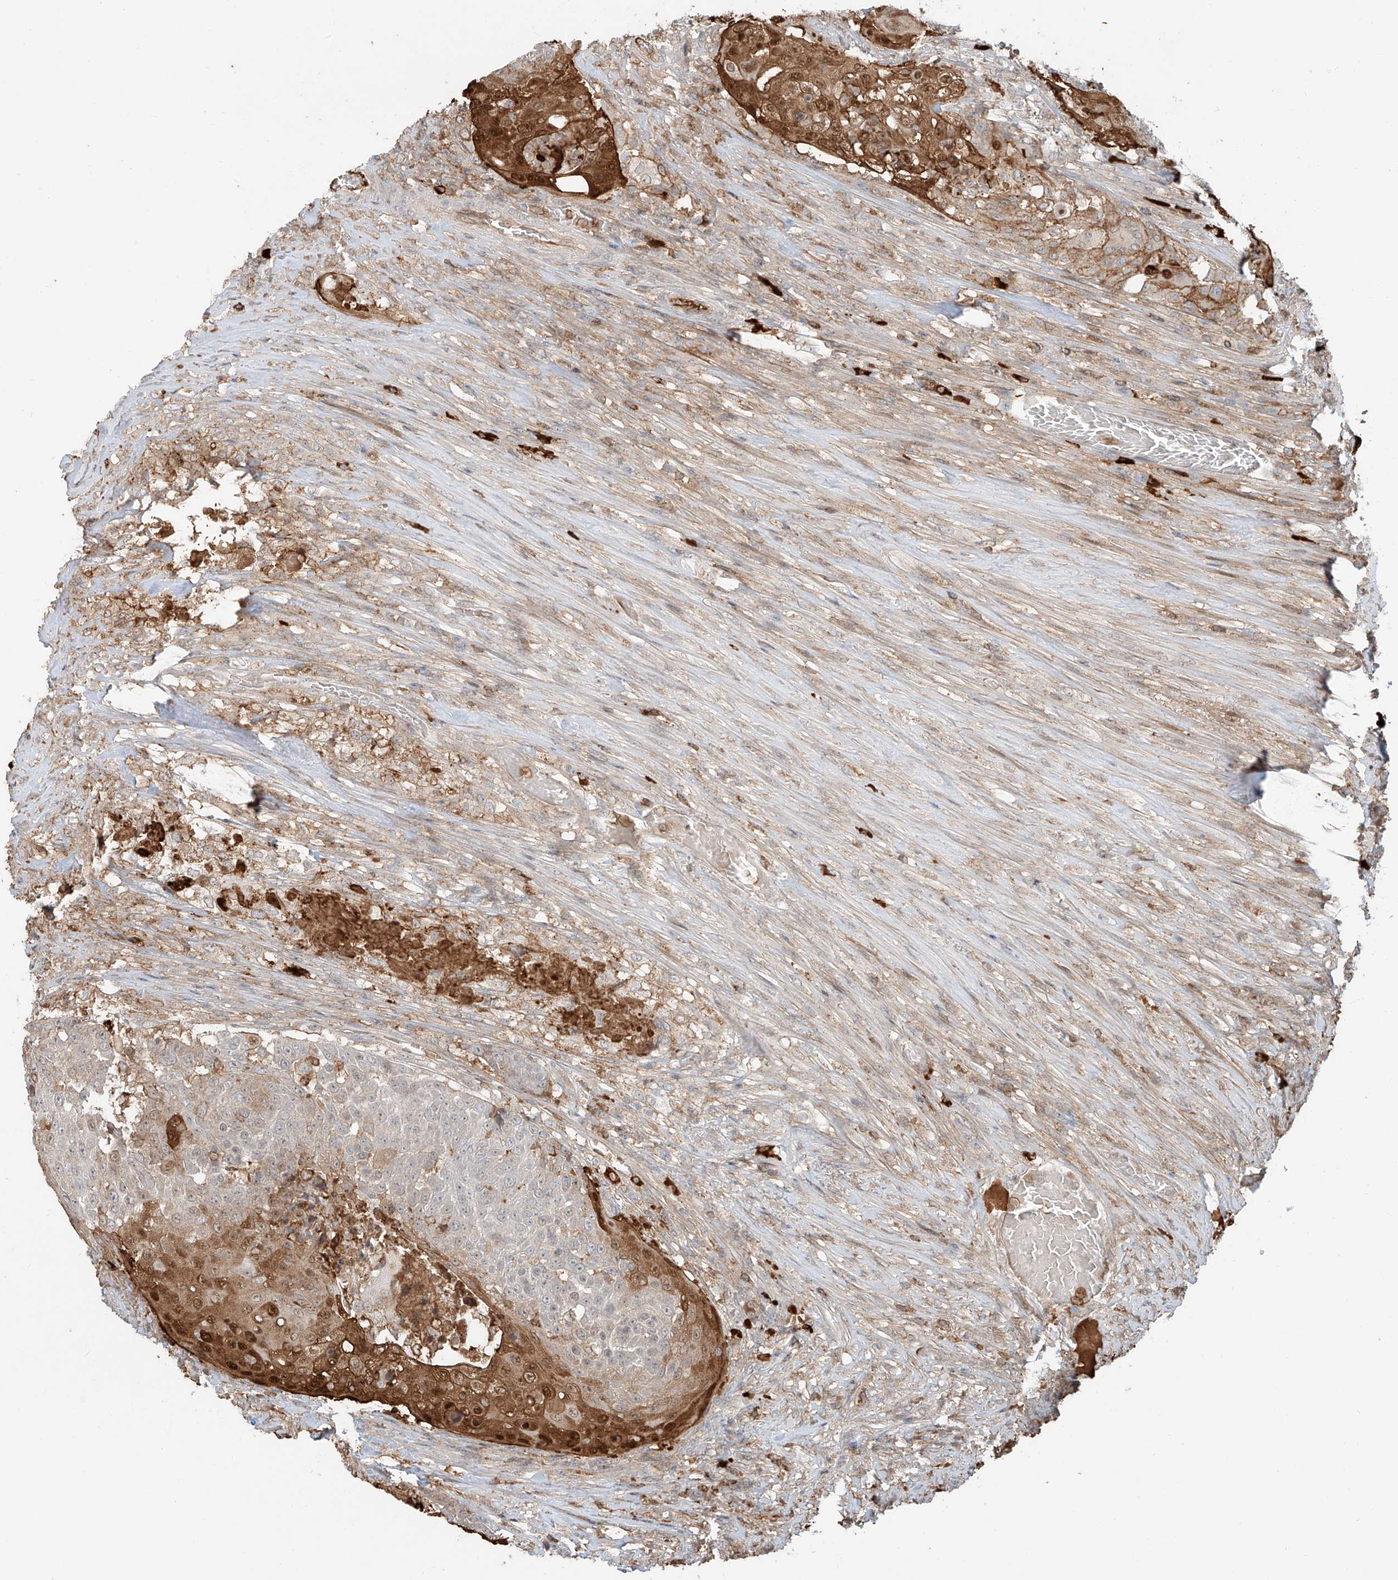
{"staining": {"intensity": "moderate", "quantity": "<25%", "location": "cytoplasmic/membranous,nuclear"}, "tissue": "urothelial cancer", "cell_type": "Tumor cells", "image_type": "cancer", "snomed": [{"axis": "morphology", "description": "Urothelial carcinoma, High grade"}, {"axis": "topography", "description": "Urinary bladder"}], "caption": "Protein staining of urothelial carcinoma (high-grade) tissue displays moderate cytoplasmic/membranous and nuclear positivity in approximately <25% of tumor cells. (brown staining indicates protein expression, while blue staining denotes nuclei).", "gene": "CEP162", "patient": {"sex": "female", "age": 63}}